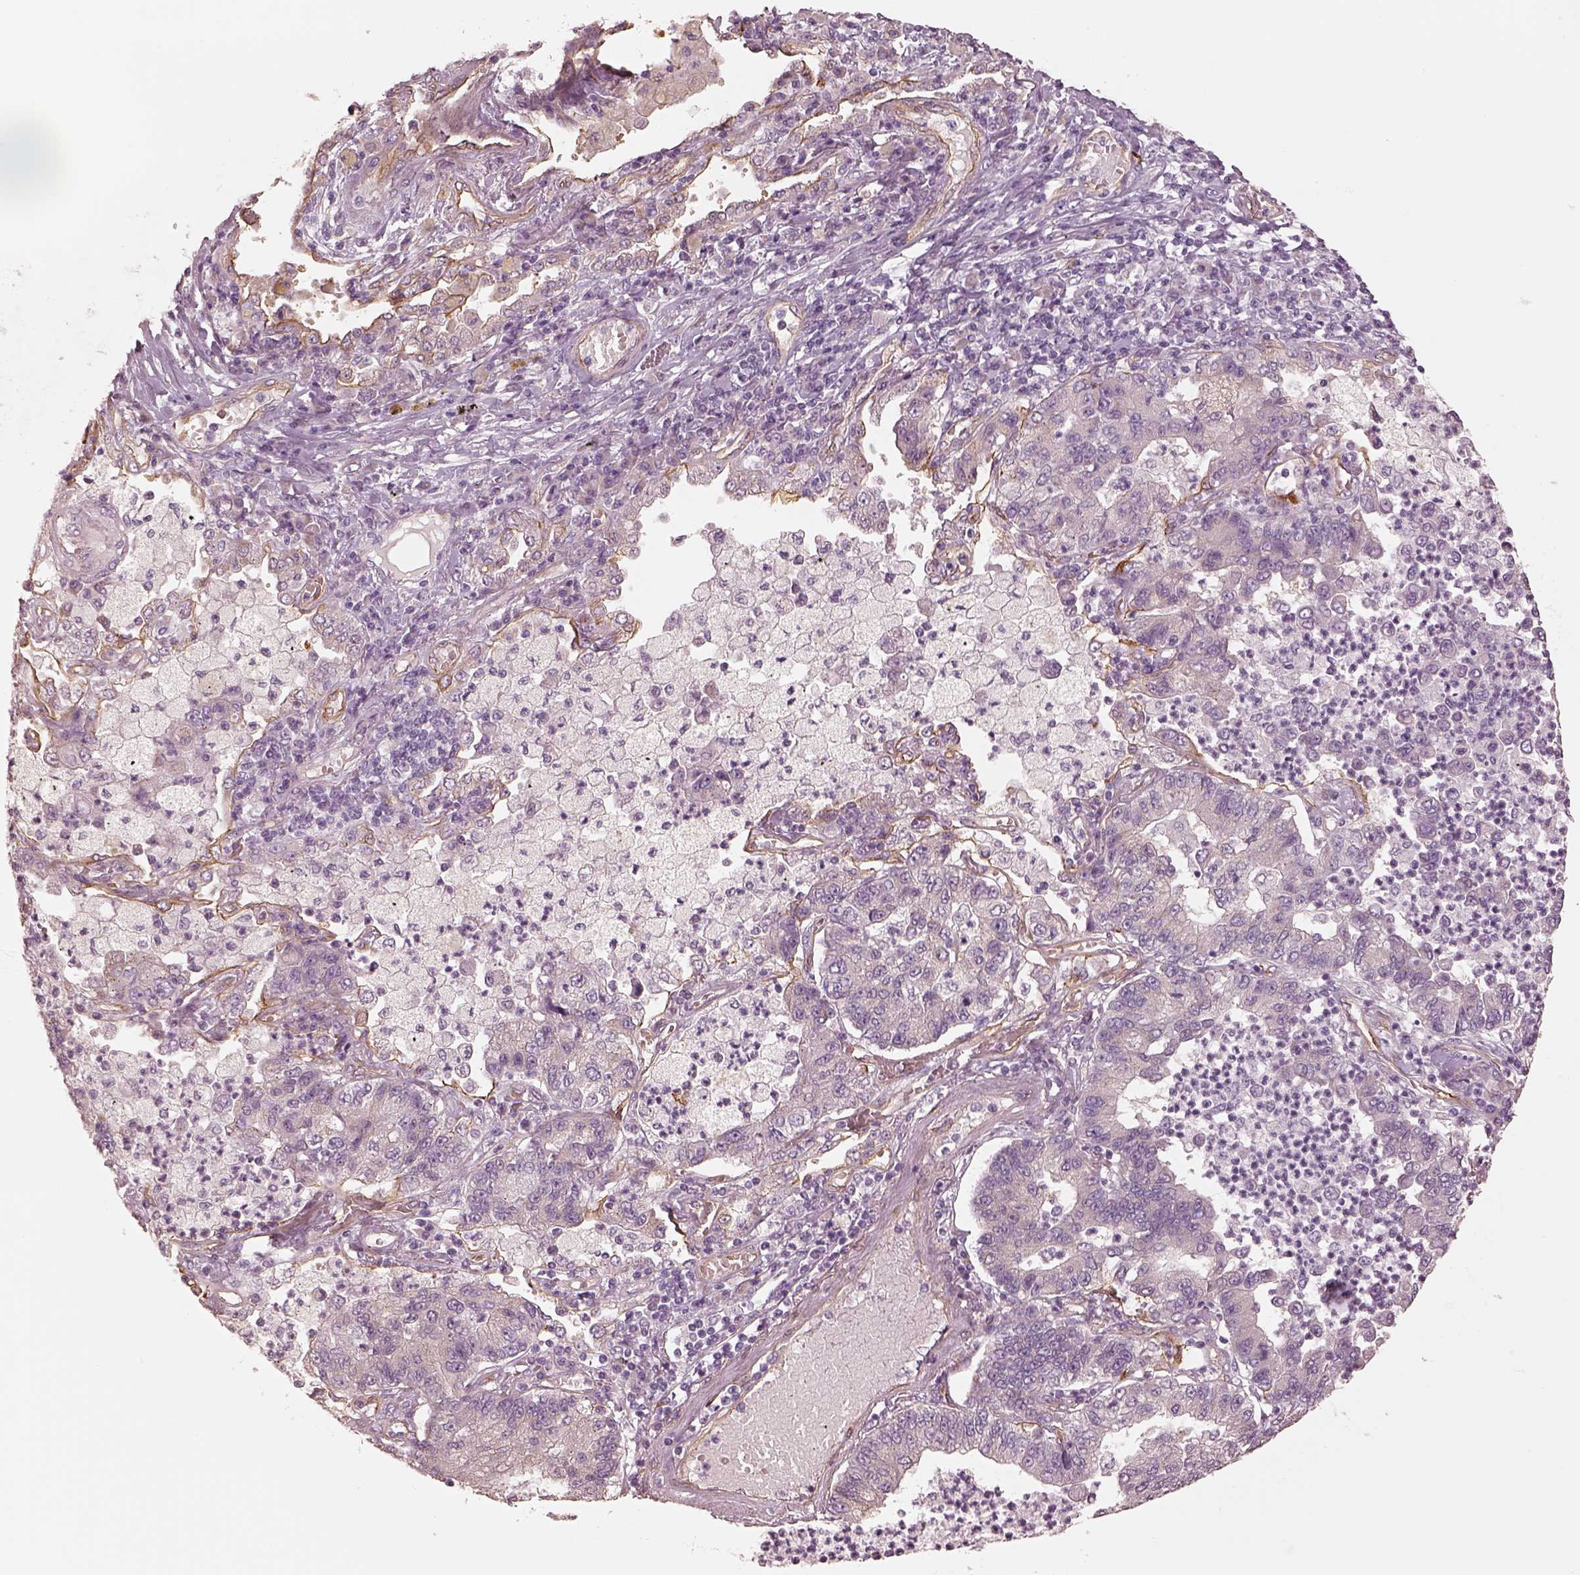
{"staining": {"intensity": "negative", "quantity": "none", "location": "none"}, "tissue": "lung cancer", "cell_type": "Tumor cells", "image_type": "cancer", "snomed": [{"axis": "morphology", "description": "Adenocarcinoma, NOS"}, {"axis": "topography", "description": "Lung"}], "caption": "There is no significant positivity in tumor cells of lung cancer (adenocarcinoma).", "gene": "CRYM", "patient": {"sex": "female", "age": 57}}